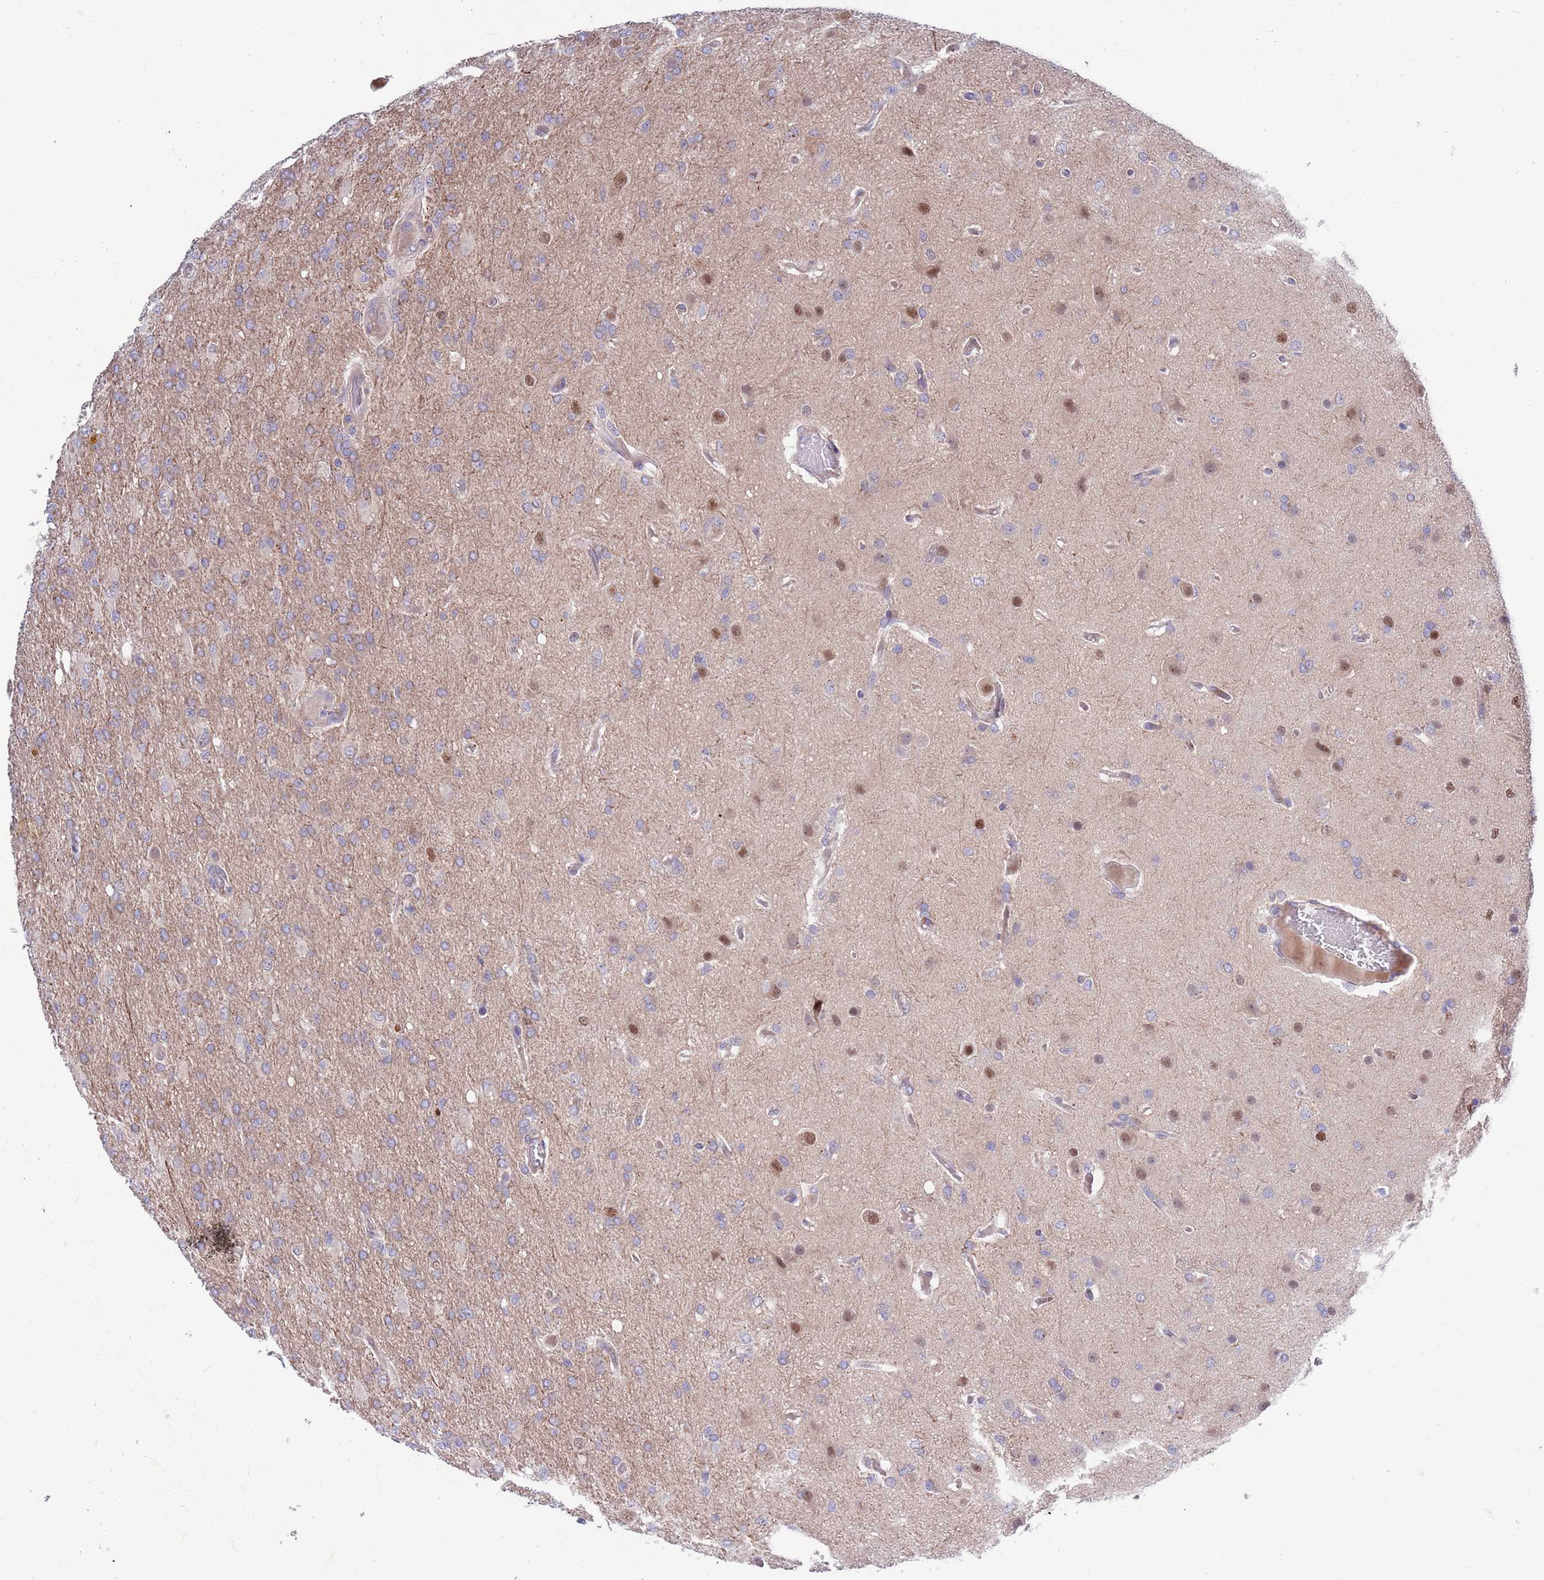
{"staining": {"intensity": "weak", "quantity": "<25%", "location": "cytoplasmic/membranous"}, "tissue": "glioma", "cell_type": "Tumor cells", "image_type": "cancer", "snomed": [{"axis": "morphology", "description": "Glioma, malignant, High grade"}, {"axis": "topography", "description": "Brain"}], "caption": "This is a photomicrograph of immunohistochemistry staining of glioma, which shows no positivity in tumor cells.", "gene": "KLHL29", "patient": {"sex": "female", "age": 74}}